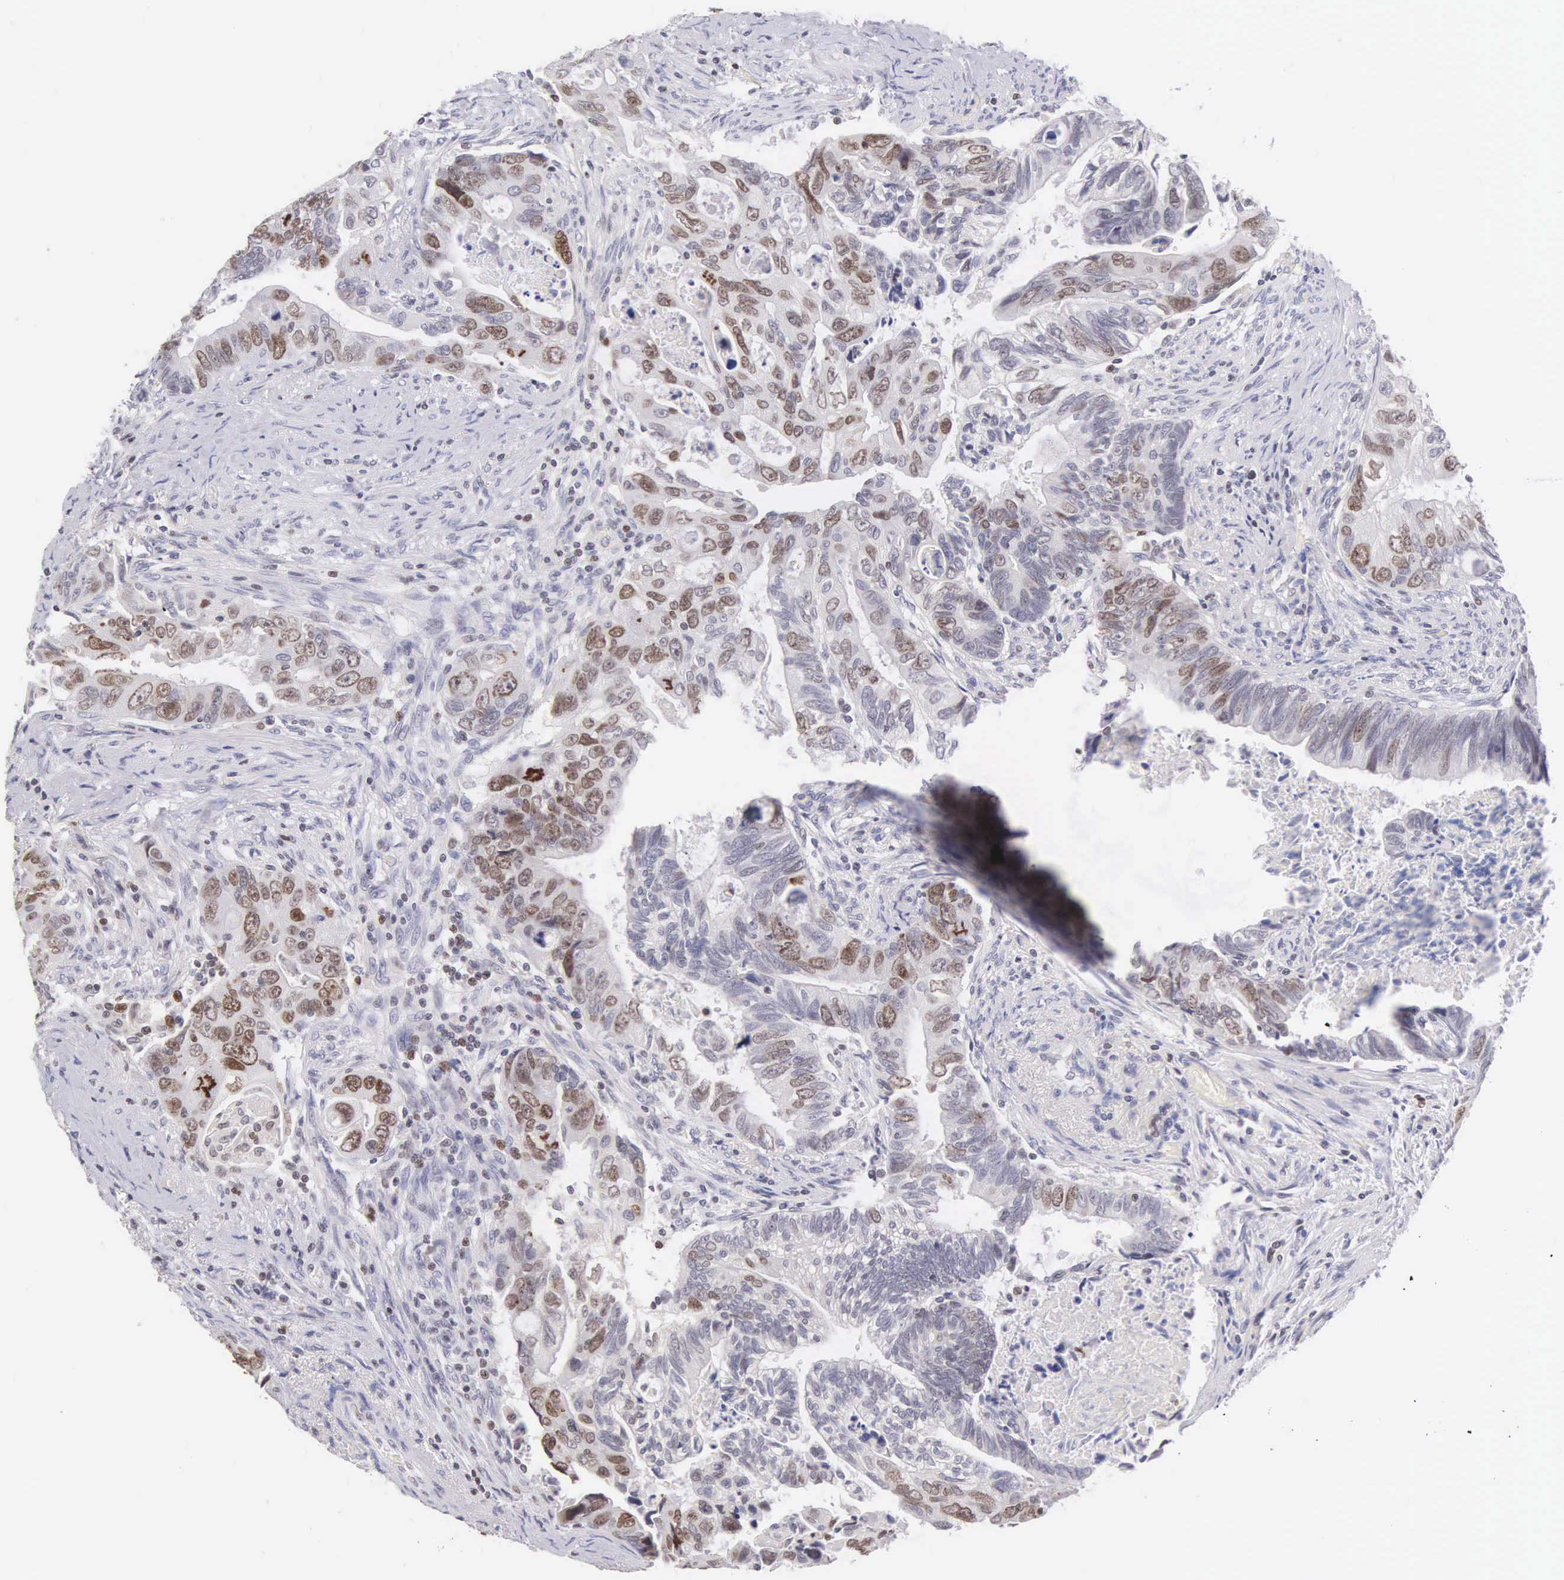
{"staining": {"intensity": "weak", "quantity": "<25%", "location": "nuclear"}, "tissue": "colorectal cancer", "cell_type": "Tumor cells", "image_type": "cancer", "snomed": [{"axis": "morphology", "description": "Adenocarcinoma, NOS"}, {"axis": "topography", "description": "Rectum"}], "caption": "Colorectal cancer was stained to show a protein in brown. There is no significant expression in tumor cells.", "gene": "VRK1", "patient": {"sex": "female", "age": 57}}